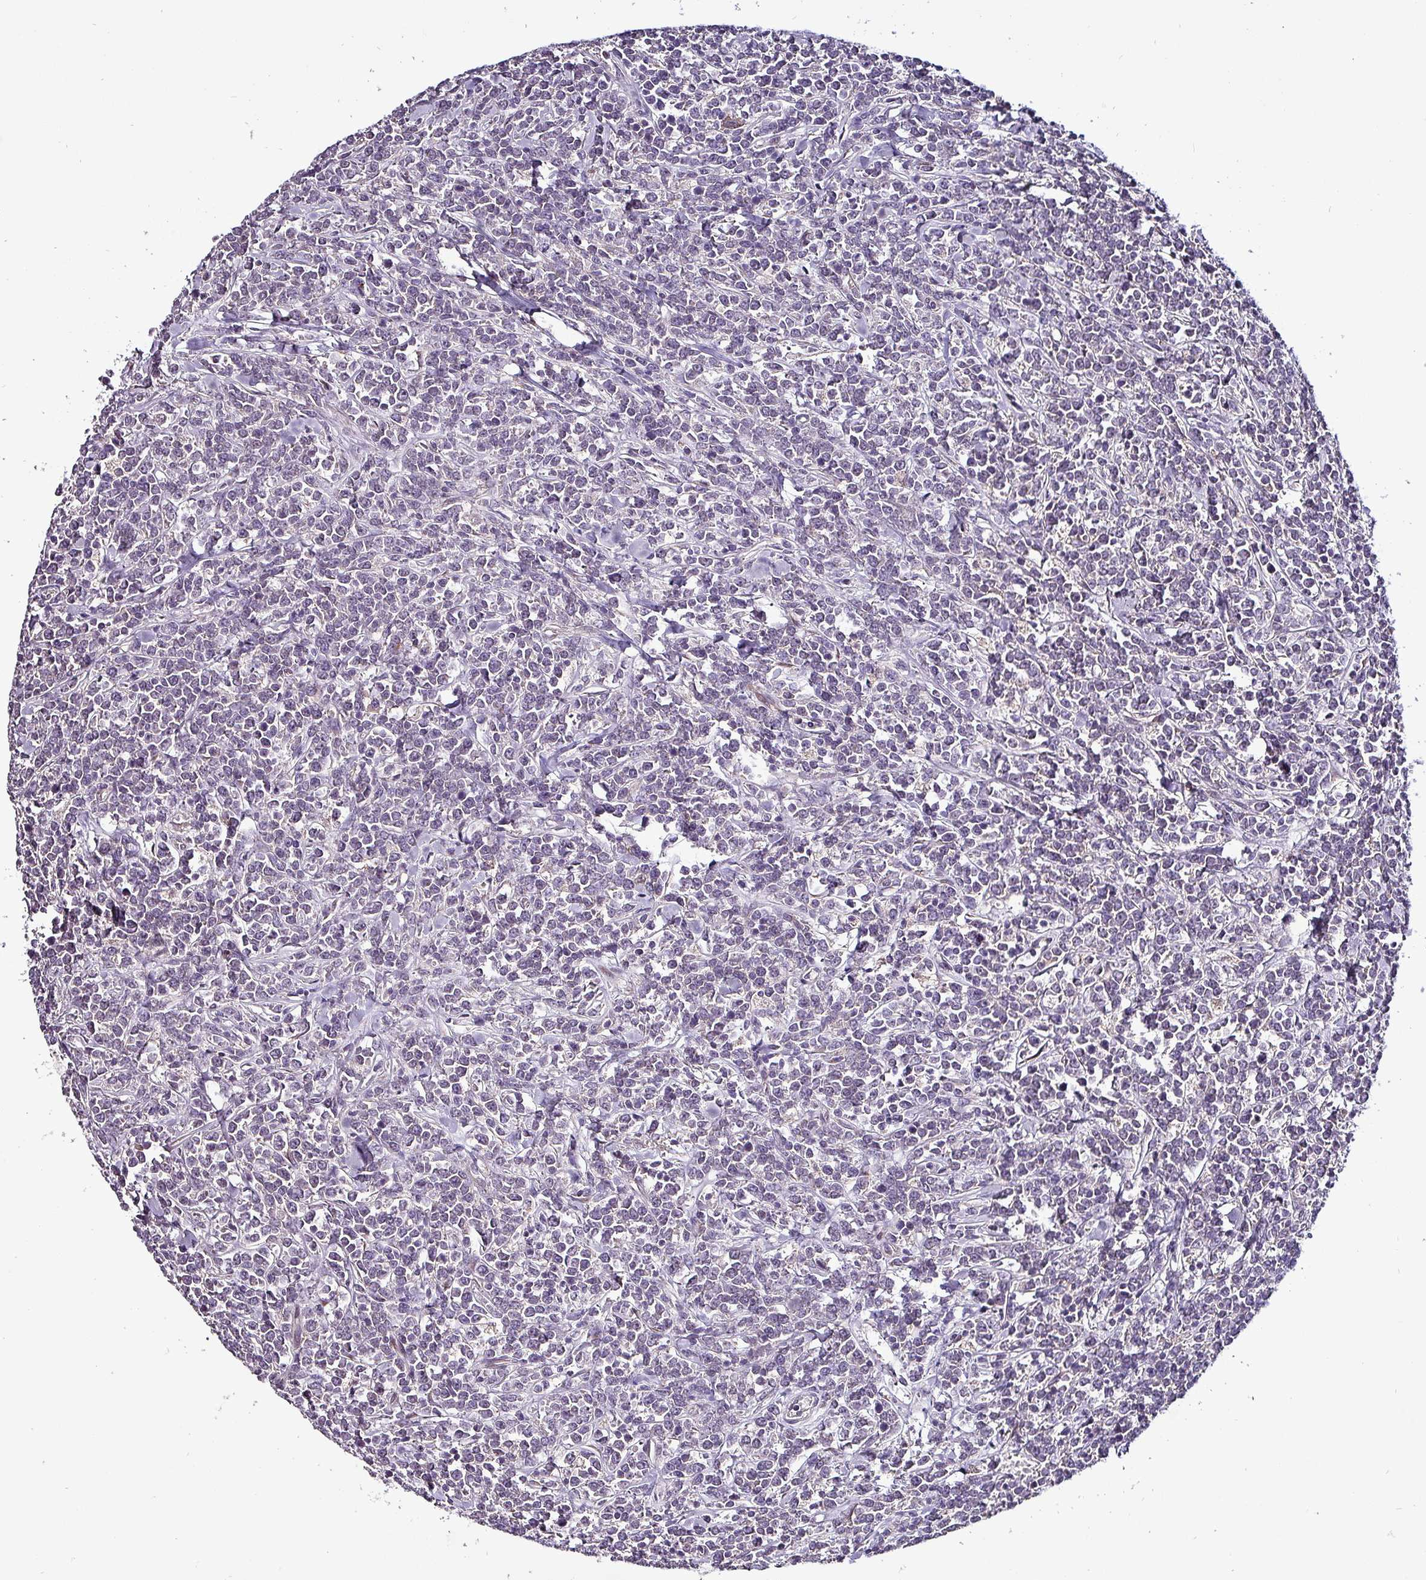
{"staining": {"intensity": "negative", "quantity": "none", "location": "none"}, "tissue": "lymphoma", "cell_type": "Tumor cells", "image_type": "cancer", "snomed": [{"axis": "morphology", "description": "Malignant lymphoma, non-Hodgkin's type, High grade"}, {"axis": "topography", "description": "Small intestine"}, {"axis": "topography", "description": "Colon"}], "caption": "Lymphoma was stained to show a protein in brown. There is no significant positivity in tumor cells. The staining was performed using DAB (3,3'-diaminobenzidine) to visualize the protein expression in brown, while the nuclei were stained in blue with hematoxylin (Magnification: 20x).", "gene": "GRAPL", "patient": {"sex": "male", "age": 8}}